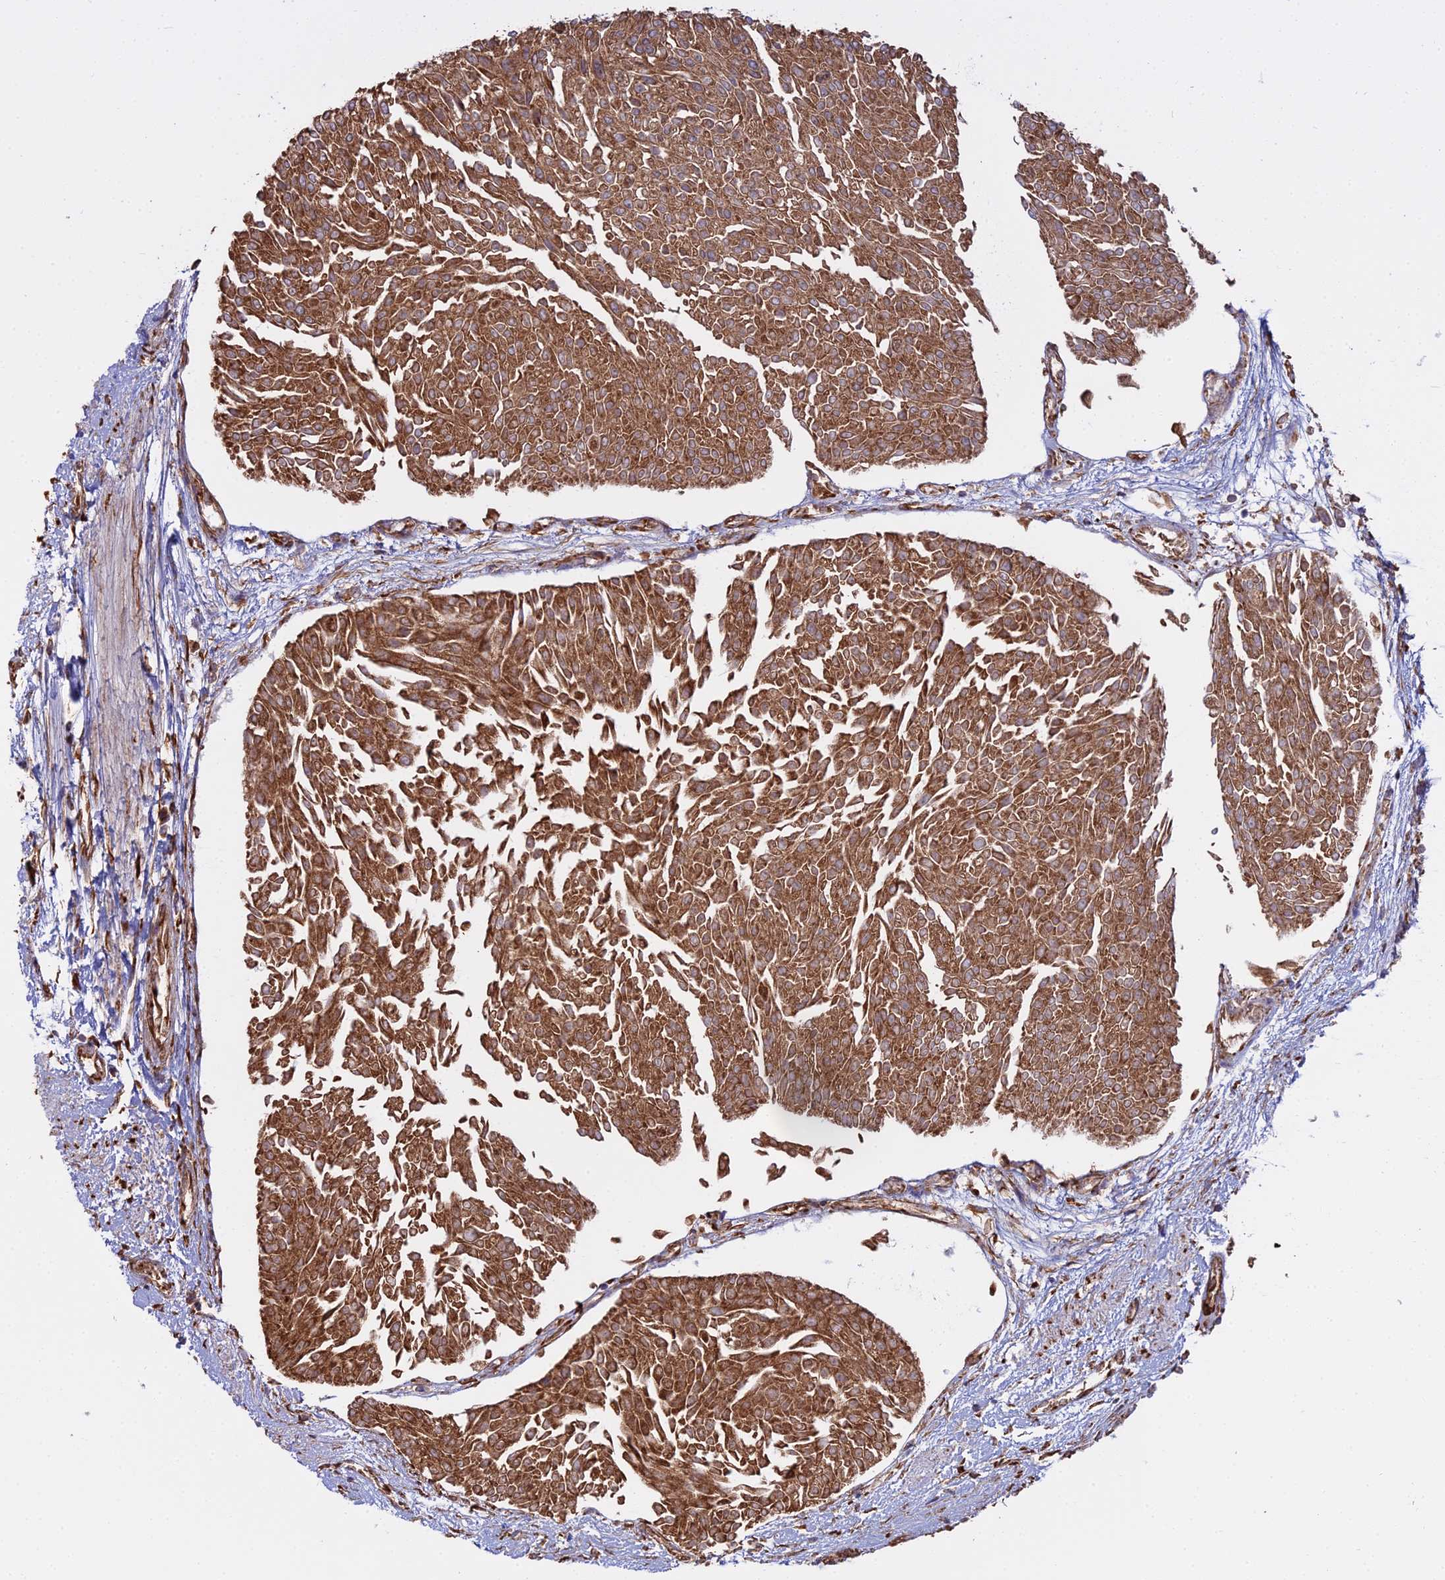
{"staining": {"intensity": "strong", "quantity": ">75%", "location": "cytoplasmic/membranous"}, "tissue": "urothelial cancer", "cell_type": "Tumor cells", "image_type": "cancer", "snomed": [{"axis": "morphology", "description": "Urothelial carcinoma, Low grade"}, {"axis": "topography", "description": "Urinary bladder"}], "caption": "Strong cytoplasmic/membranous protein expression is seen in approximately >75% of tumor cells in urothelial carcinoma (low-grade). (Brightfield microscopy of DAB IHC at high magnification).", "gene": "RPL26", "patient": {"sex": "male", "age": 67}}